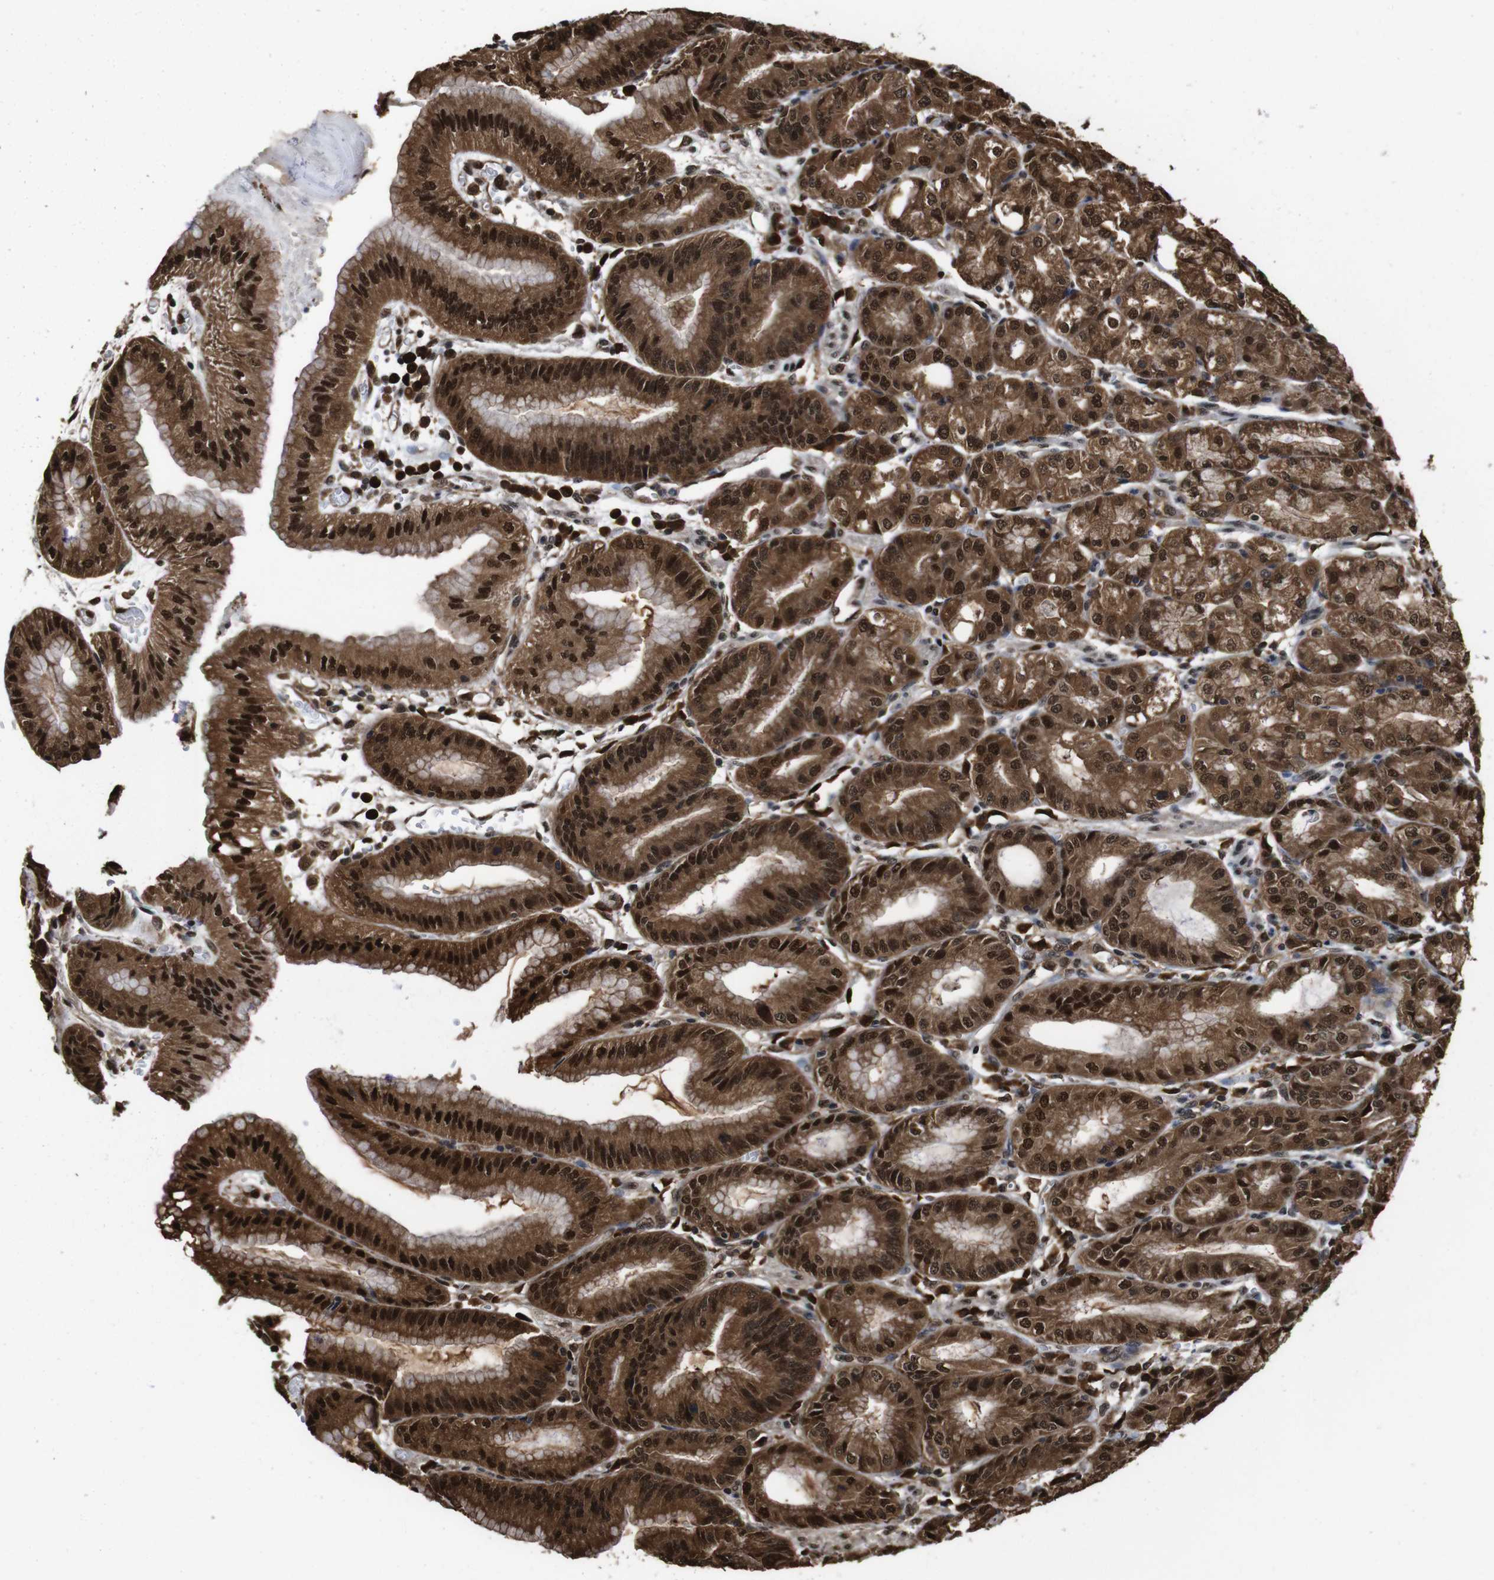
{"staining": {"intensity": "strong", "quantity": ">75%", "location": "cytoplasmic/membranous"}, "tissue": "stomach", "cell_type": "Glandular cells", "image_type": "normal", "snomed": [{"axis": "morphology", "description": "Normal tissue, NOS"}, {"axis": "topography", "description": "Stomach, lower"}], "caption": "The immunohistochemical stain shows strong cytoplasmic/membranous staining in glandular cells of normal stomach.", "gene": "VCP", "patient": {"sex": "male", "age": 71}}